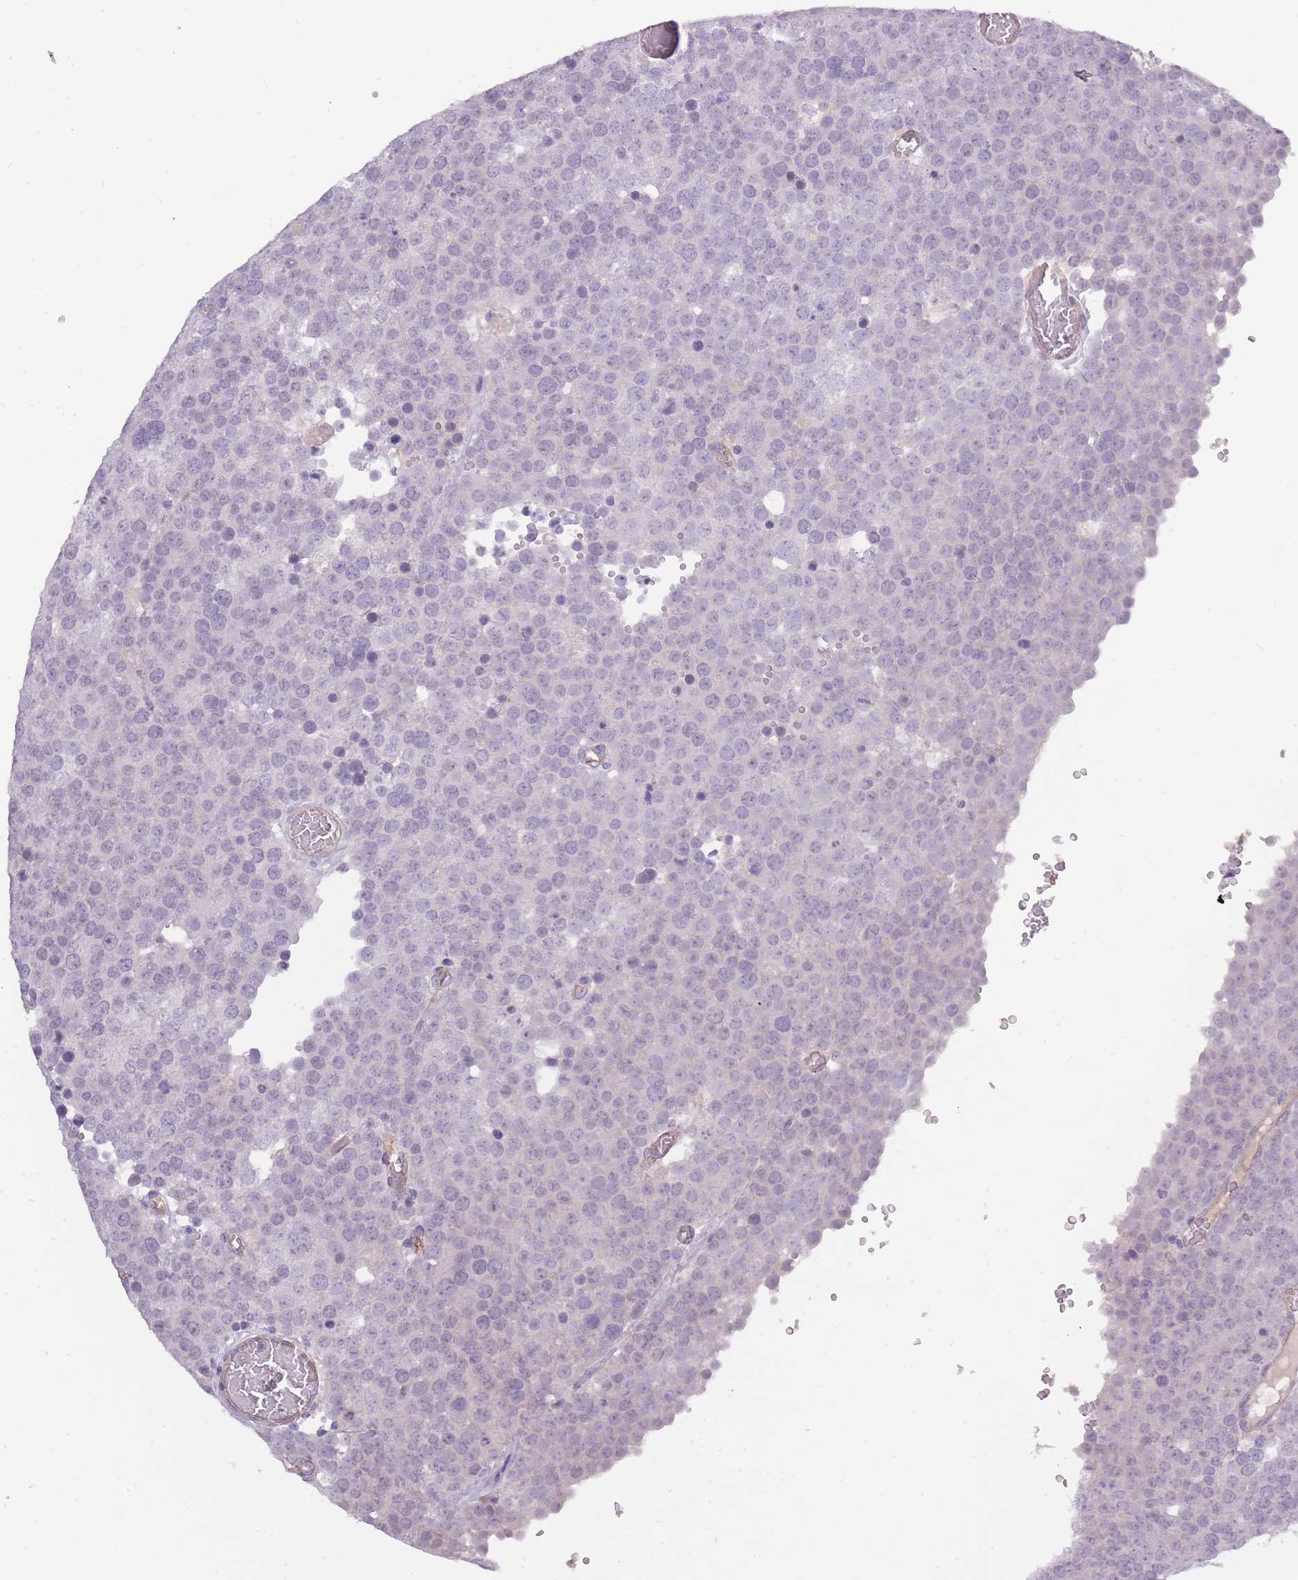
{"staining": {"intensity": "negative", "quantity": "none", "location": "none"}, "tissue": "testis cancer", "cell_type": "Tumor cells", "image_type": "cancer", "snomed": [{"axis": "morphology", "description": "Normal tissue, NOS"}, {"axis": "morphology", "description": "Seminoma, NOS"}, {"axis": "topography", "description": "Testis"}], "caption": "Micrograph shows no protein staining in tumor cells of seminoma (testis) tissue. (DAB (3,3'-diaminobenzidine) immunohistochemistry with hematoxylin counter stain).", "gene": "SLC8A2", "patient": {"sex": "male", "age": 71}}